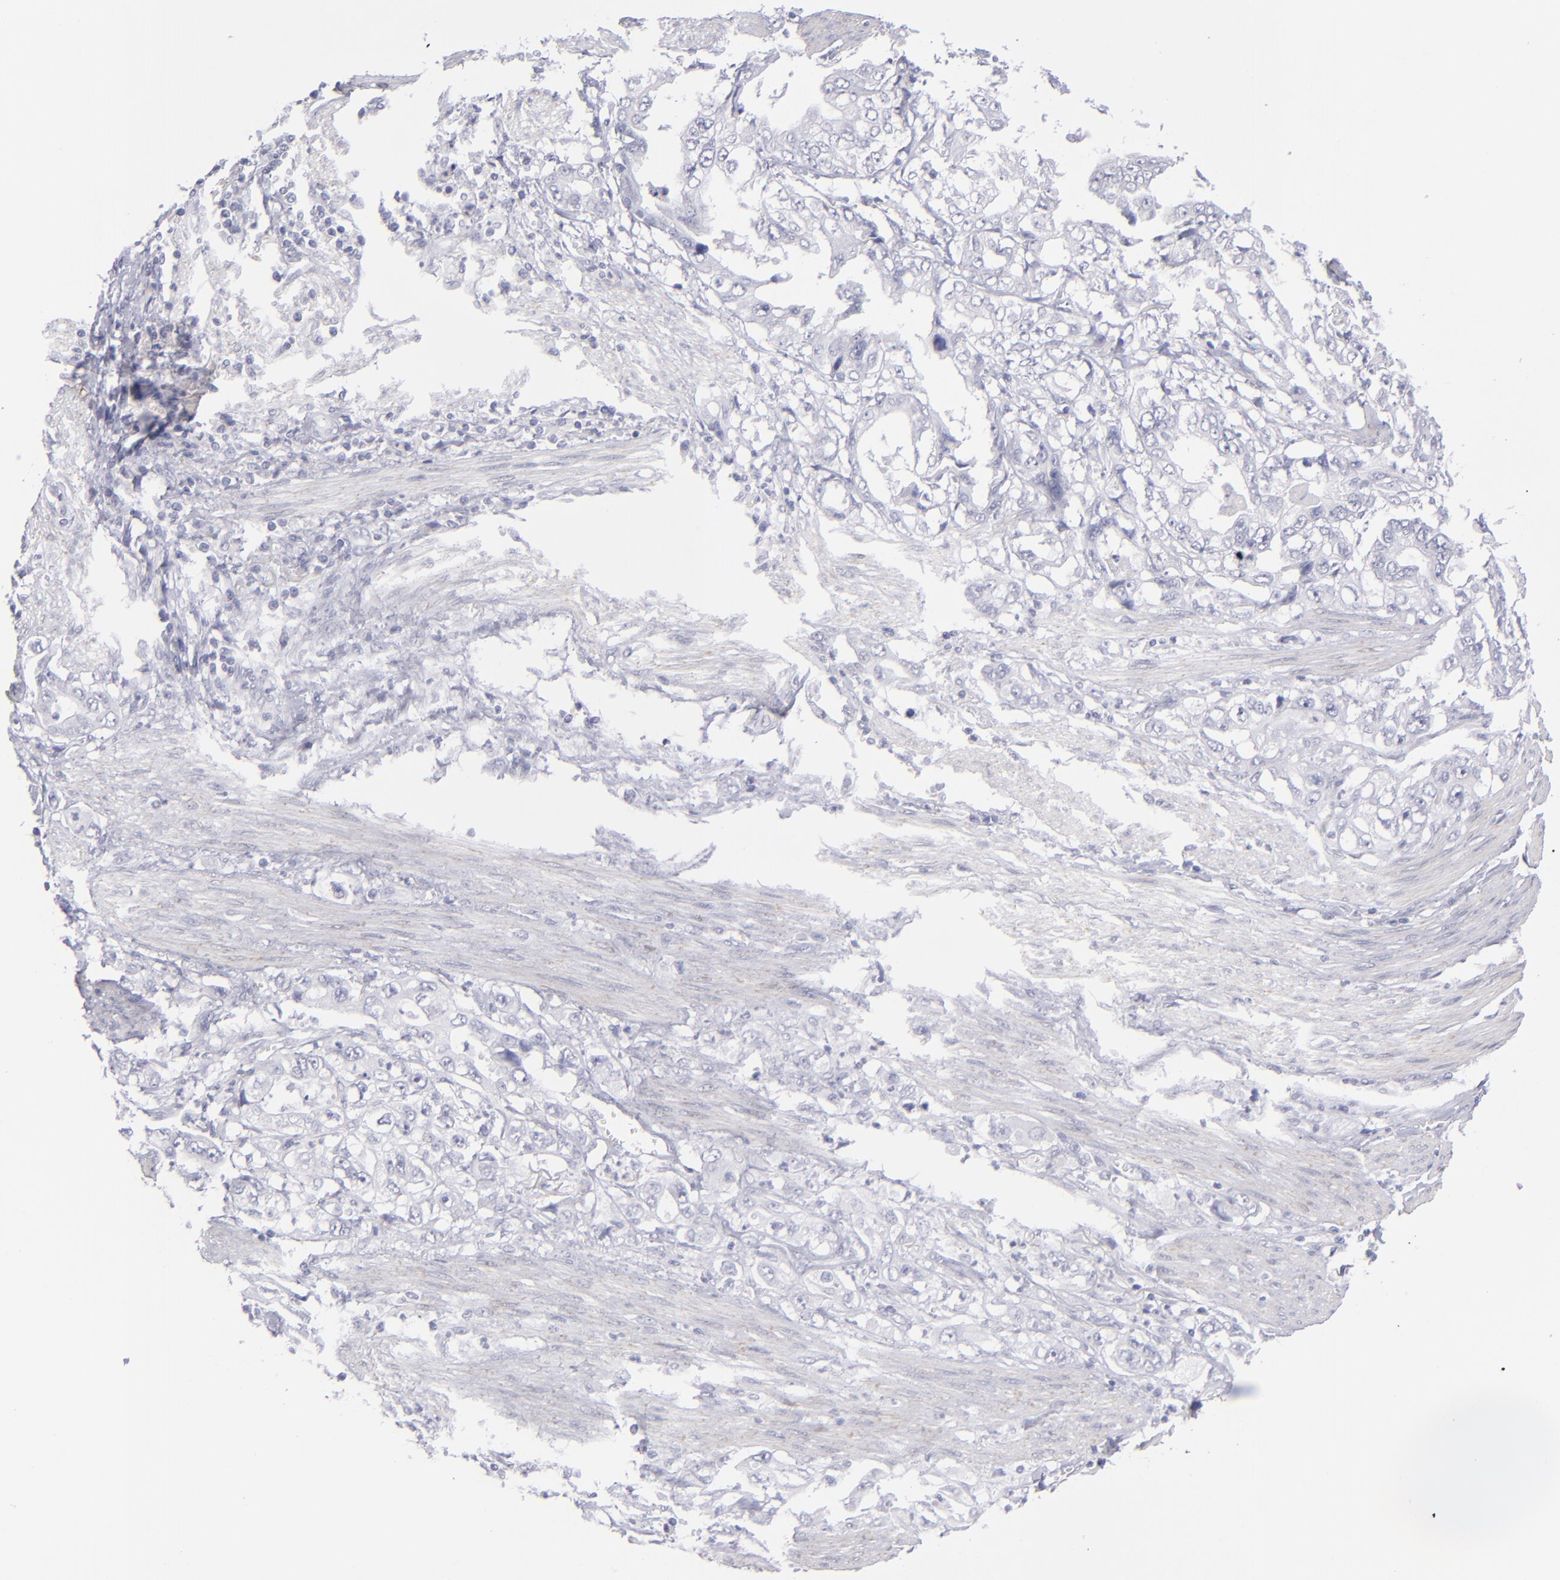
{"staining": {"intensity": "negative", "quantity": "none", "location": "none"}, "tissue": "stomach cancer", "cell_type": "Tumor cells", "image_type": "cancer", "snomed": [{"axis": "morphology", "description": "Adenocarcinoma, NOS"}, {"axis": "topography", "description": "Pancreas"}, {"axis": "topography", "description": "Stomach, upper"}], "caption": "Immunohistochemistry (IHC) micrograph of neoplastic tissue: human stomach cancer stained with DAB demonstrates no significant protein positivity in tumor cells.", "gene": "MYH11", "patient": {"sex": "male", "age": 77}}